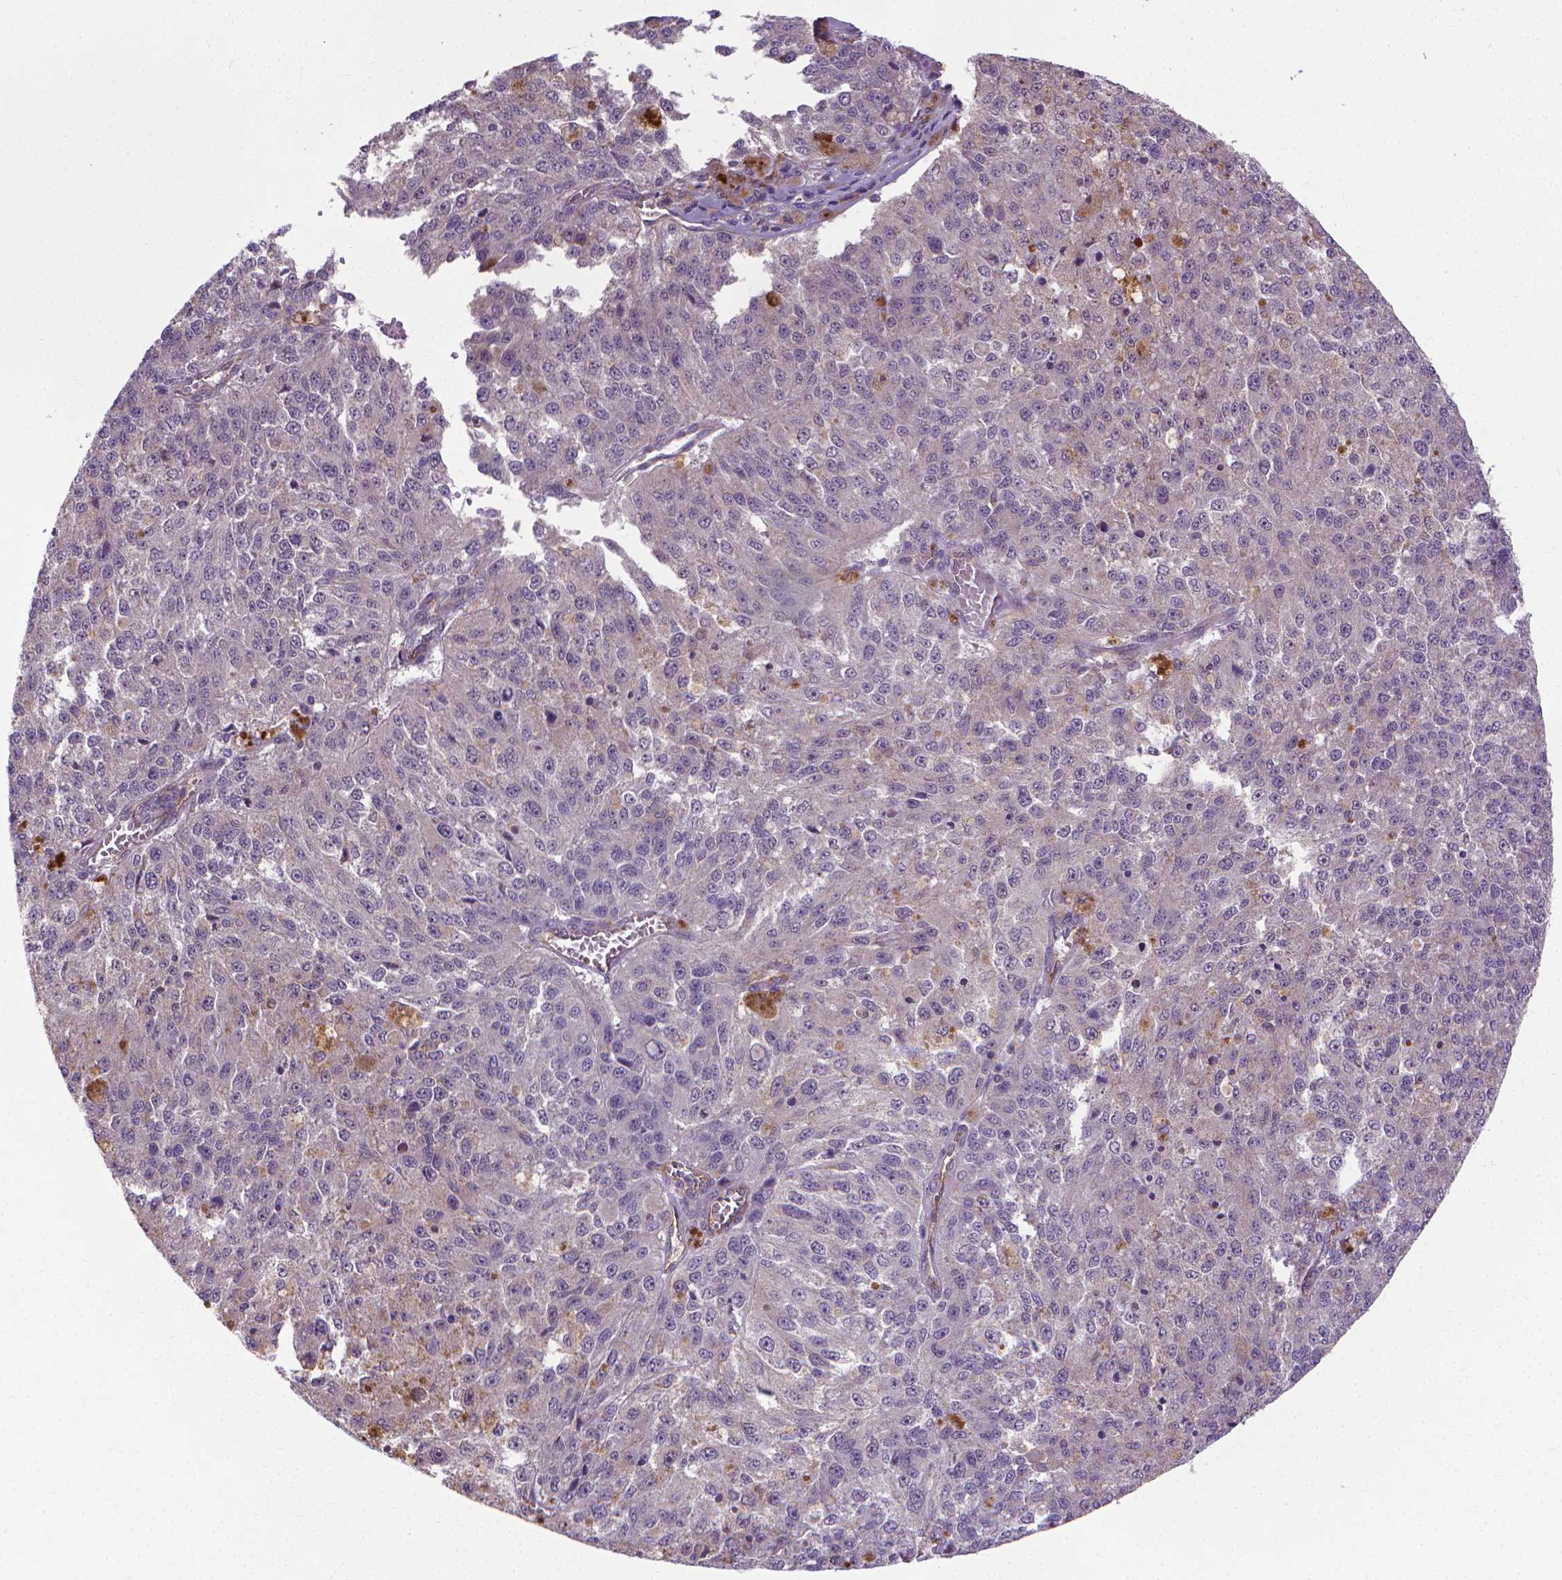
{"staining": {"intensity": "negative", "quantity": "none", "location": "none"}, "tissue": "melanoma", "cell_type": "Tumor cells", "image_type": "cancer", "snomed": [{"axis": "morphology", "description": "Malignant melanoma, Metastatic site"}, {"axis": "topography", "description": "Lymph node"}], "caption": "The histopathology image shows no staining of tumor cells in melanoma.", "gene": "GPR63", "patient": {"sex": "female", "age": 64}}